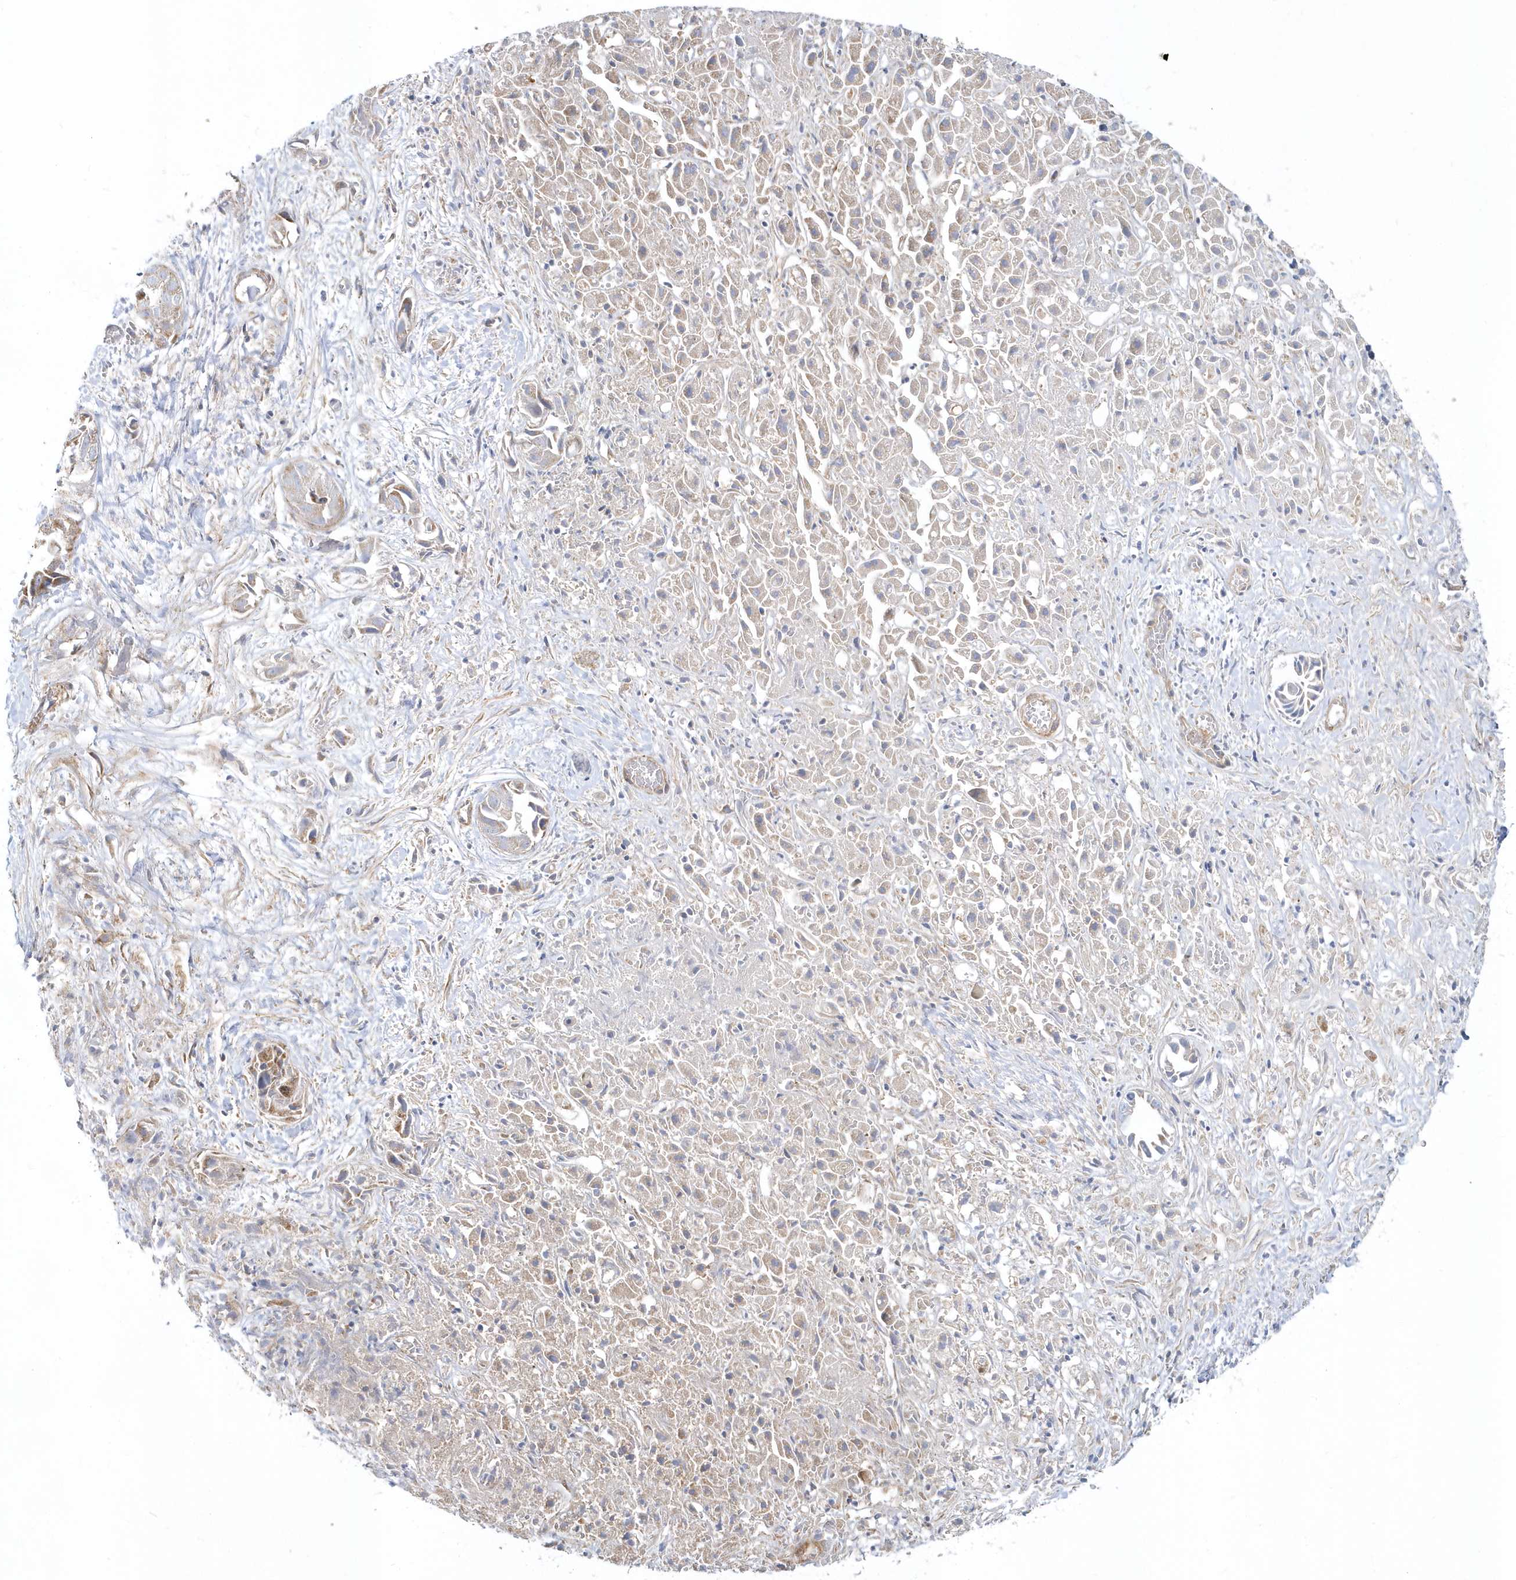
{"staining": {"intensity": "moderate", "quantity": "25%-75%", "location": "cytoplasmic/membranous"}, "tissue": "liver cancer", "cell_type": "Tumor cells", "image_type": "cancer", "snomed": [{"axis": "morphology", "description": "Cholangiocarcinoma"}, {"axis": "topography", "description": "Liver"}], "caption": "Brown immunohistochemical staining in human liver cancer (cholangiocarcinoma) exhibits moderate cytoplasmic/membranous staining in about 25%-75% of tumor cells. Immunohistochemistry stains the protein in brown and the nuclei are stained blue.", "gene": "LEXM", "patient": {"sex": "female", "age": 52}}